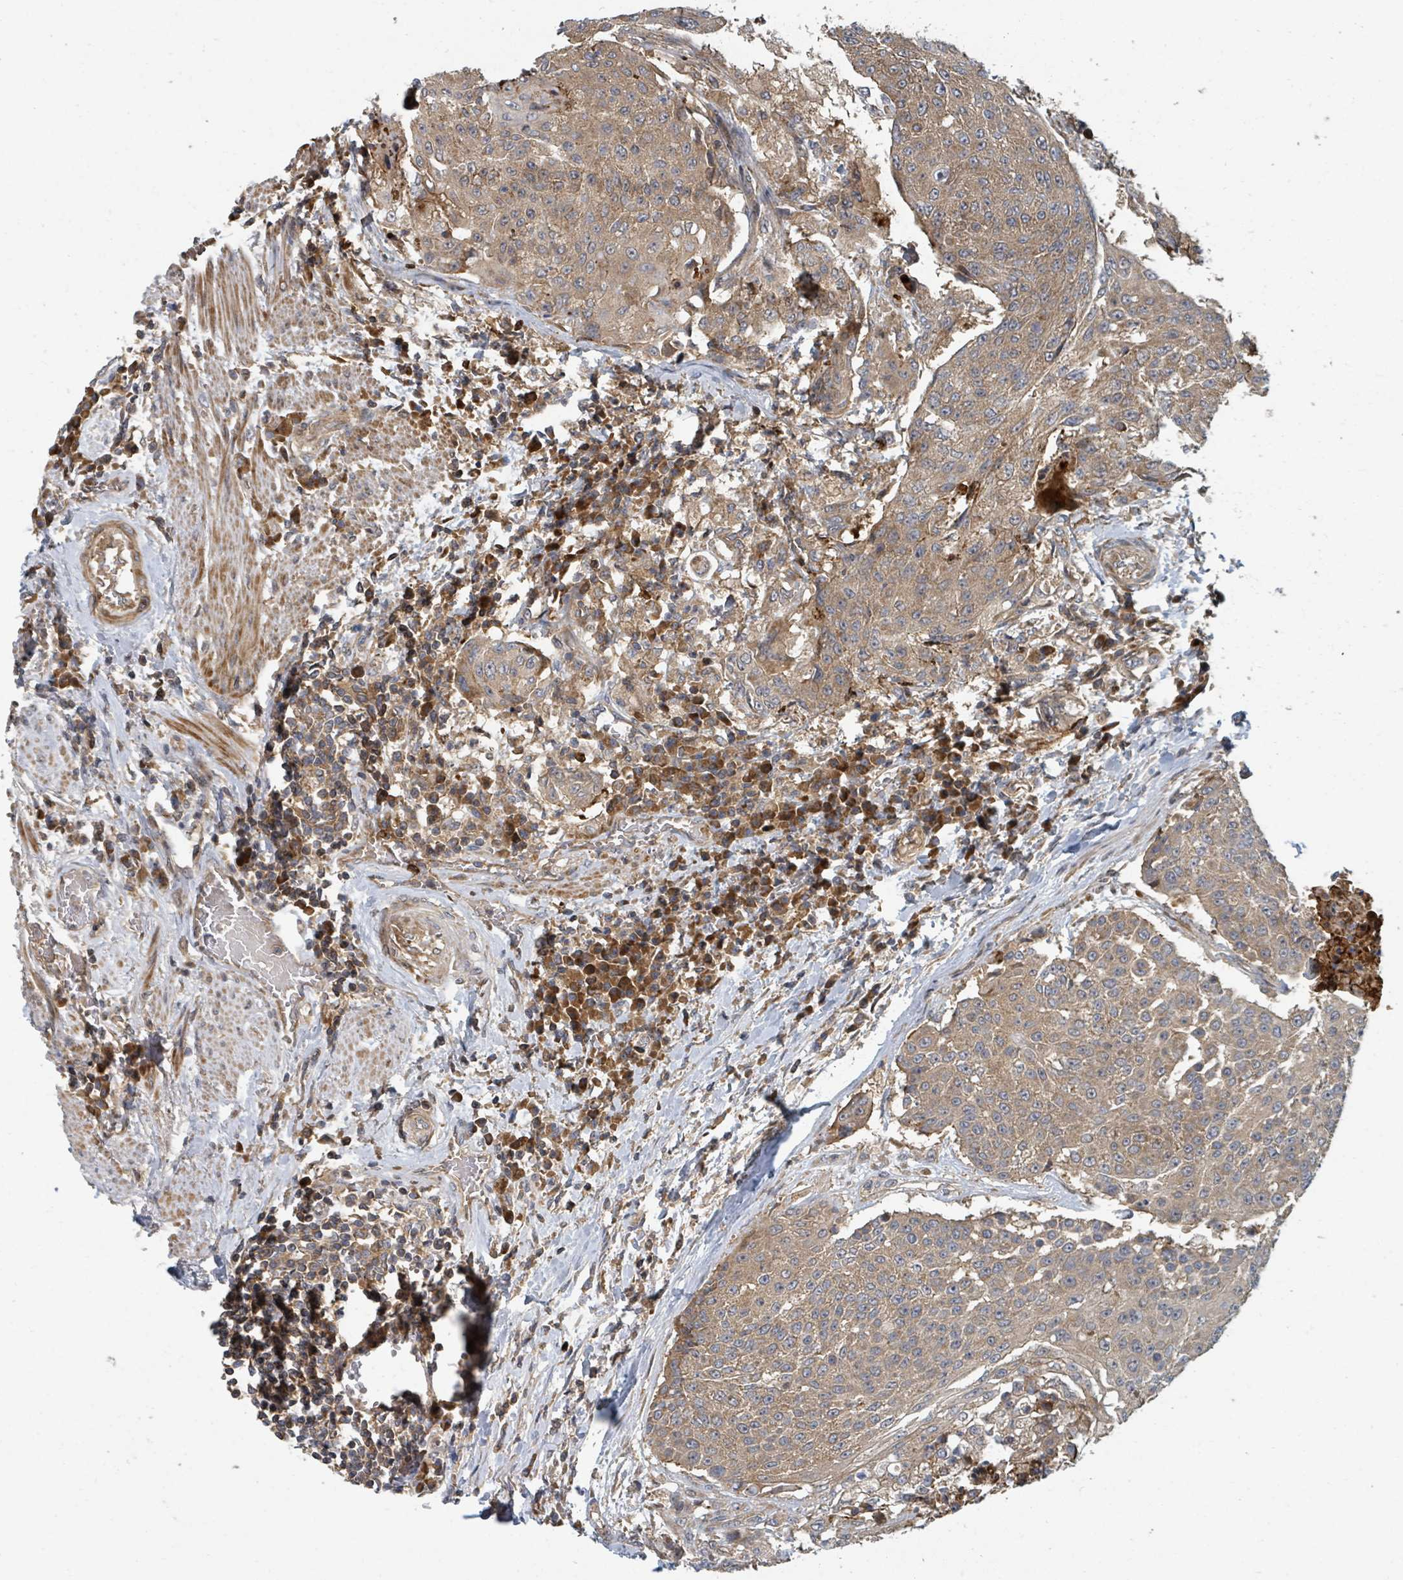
{"staining": {"intensity": "weak", "quantity": ">75%", "location": "cytoplasmic/membranous"}, "tissue": "urothelial cancer", "cell_type": "Tumor cells", "image_type": "cancer", "snomed": [{"axis": "morphology", "description": "Urothelial carcinoma, High grade"}, {"axis": "topography", "description": "Urinary bladder"}], "caption": "Protein expression analysis of urothelial cancer reveals weak cytoplasmic/membranous expression in about >75% of tumor cells. The protein is stained brown, and the nuclei are stained in blue (DAB IHC with brightfield microscopy, high magnification).", "gene": "DPM1", "patient": {"sex": "female", "age": 63}}